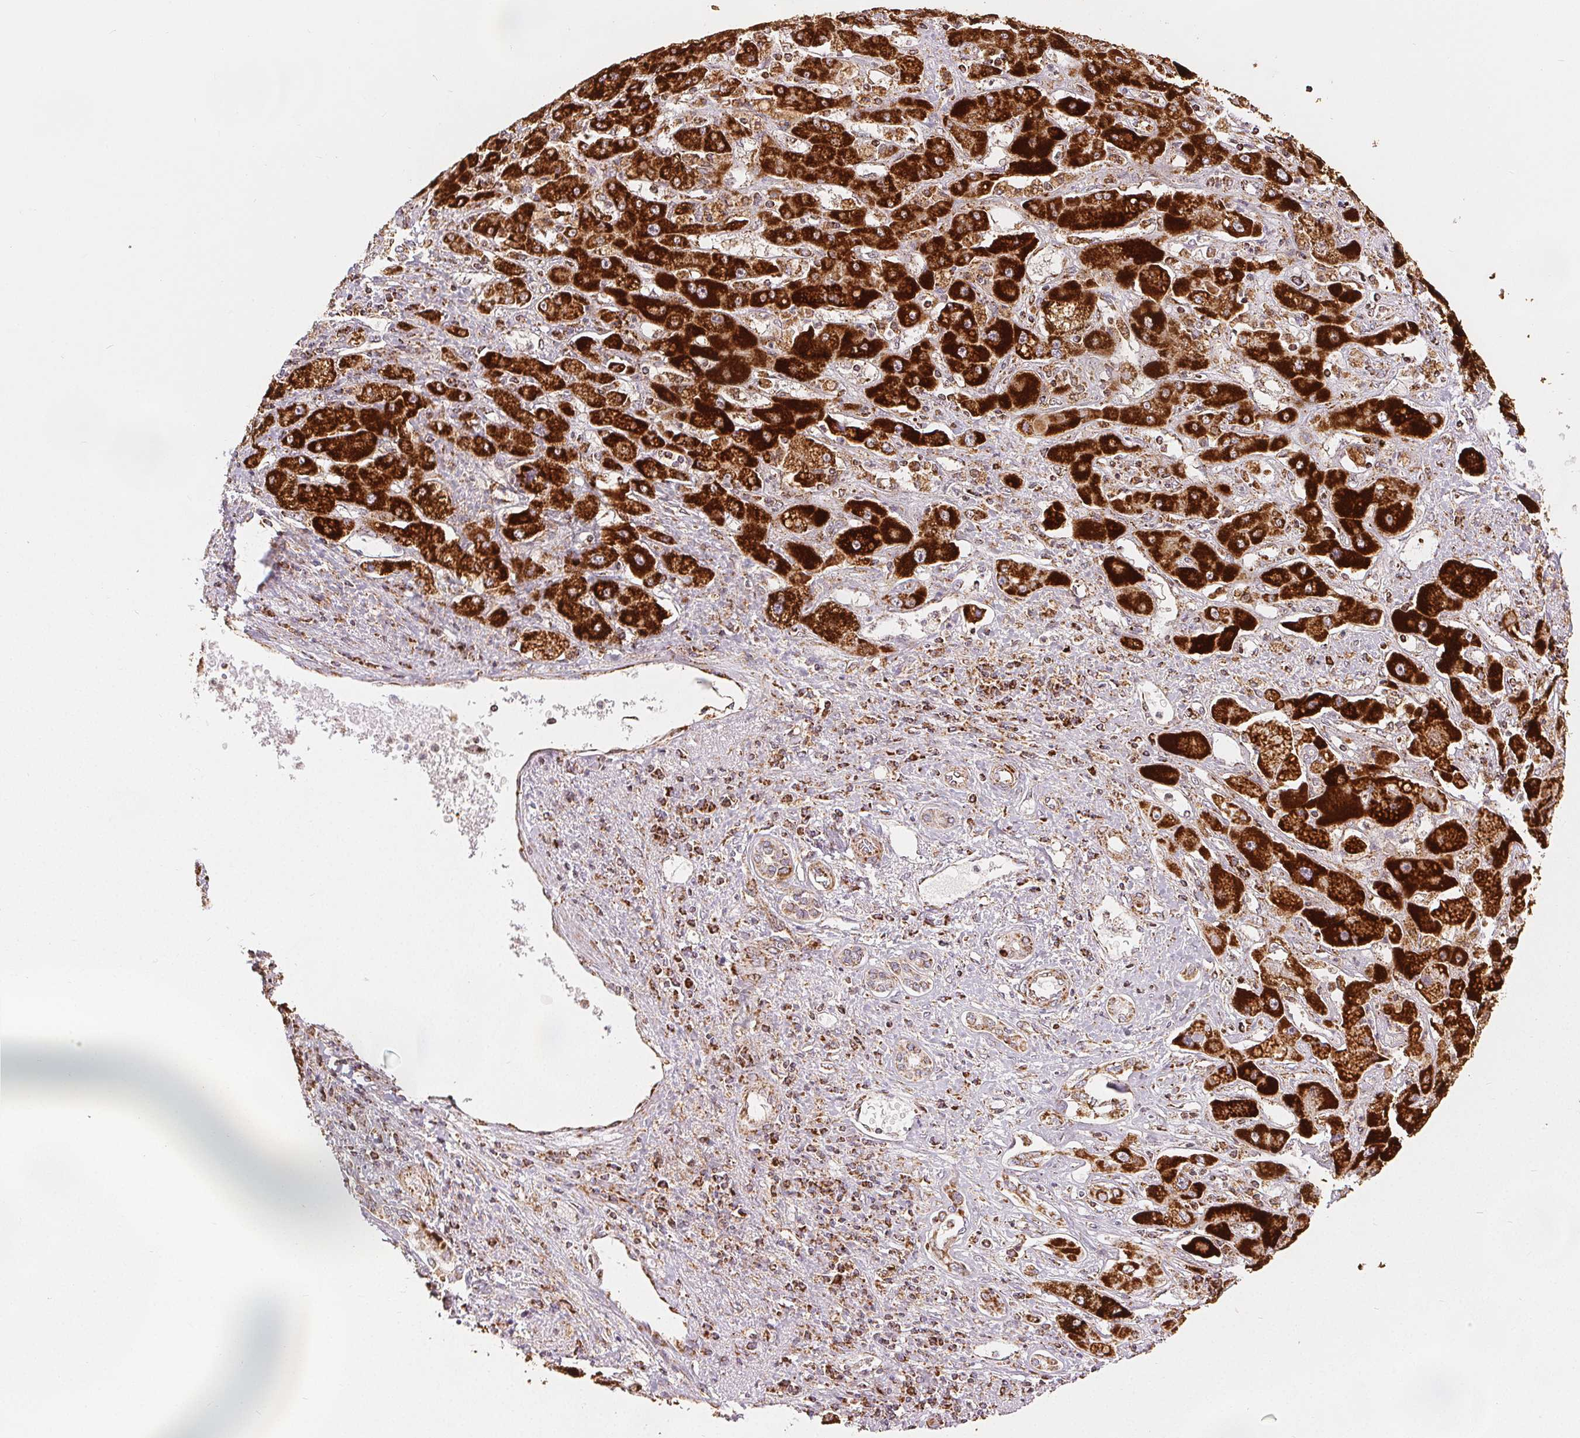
{"staining": {"intensity": "strong", "quantity": ">75%", "location": "cytoplasmic/membranous"}, "tissue": "liver cancer", "cell_type": "Tumor cells", "image_type": "cancer", "snomed": [{"axis": "morphology", "description": "Cholangiocarcinoma"}, {"axis": "topography", "description": "Liver"}], "caption": "Brown immunohistochemical staining in cholangiocarcinoma (liver) shows strong cytoplasmic/membranous positivity in approximately >75% of tumor cells.", "gene": "SDHB", "patient": {"sex": "male", "age": 67}}